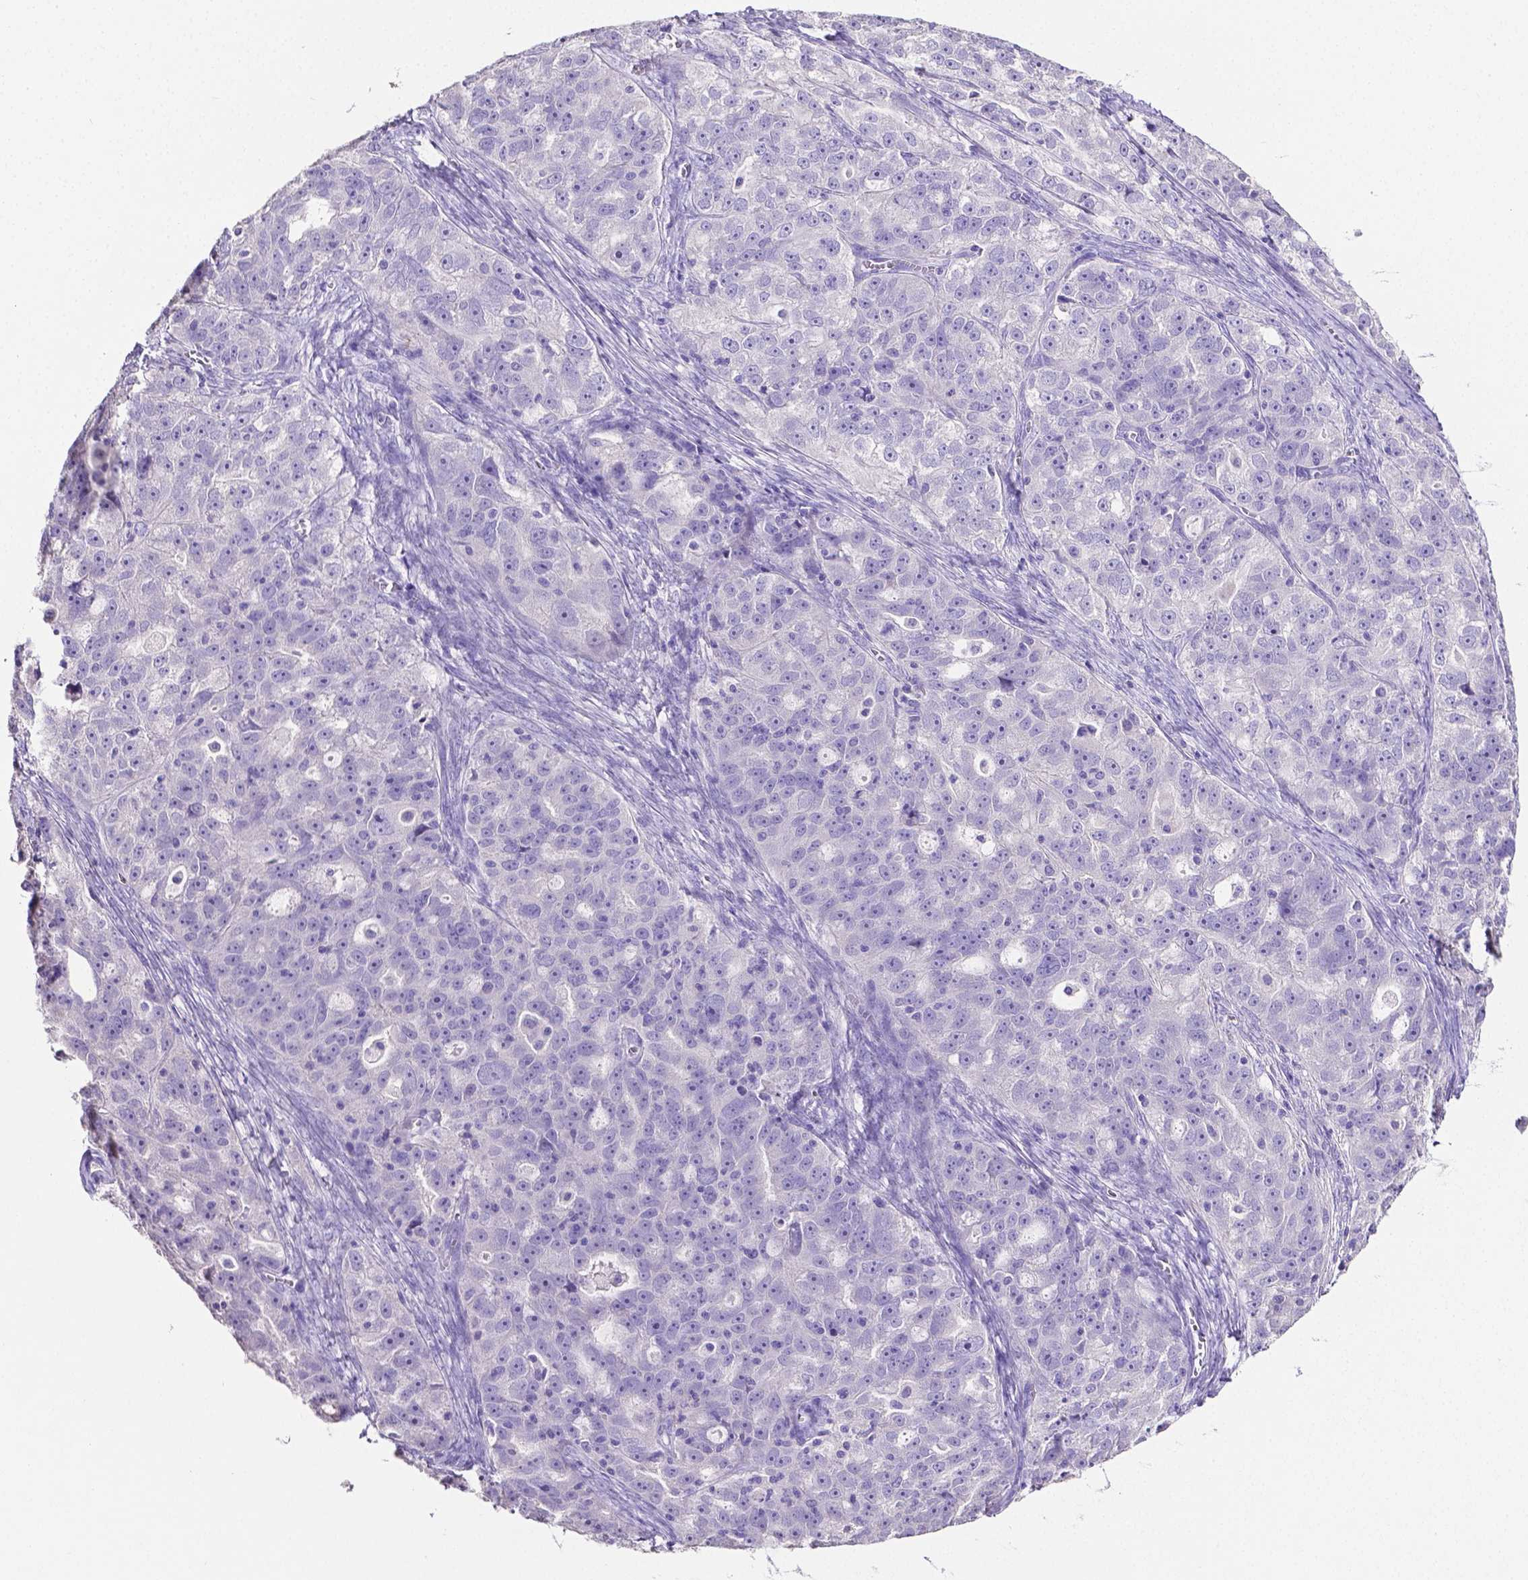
{"staining": {"intensity": "negative", "quantity": "none", "location": "none"}, "tissue": "ovarian cancer", "cell_type": "Tumor cells", "image_type": "cancer", "snomed": [{"axis": "morphology", "description": "Cystadenocarcinoma, serous, NOS"}, {"axis": "topography", "description": "Ovary"}], "caption": "DAB immunohistochemical staining of ovarian cancer (serous cystadenocarcinoma) displays no significant staining in tumor cells.", "gene": "SLC22A2", "patient": {"sex": "female", "age": 51}}